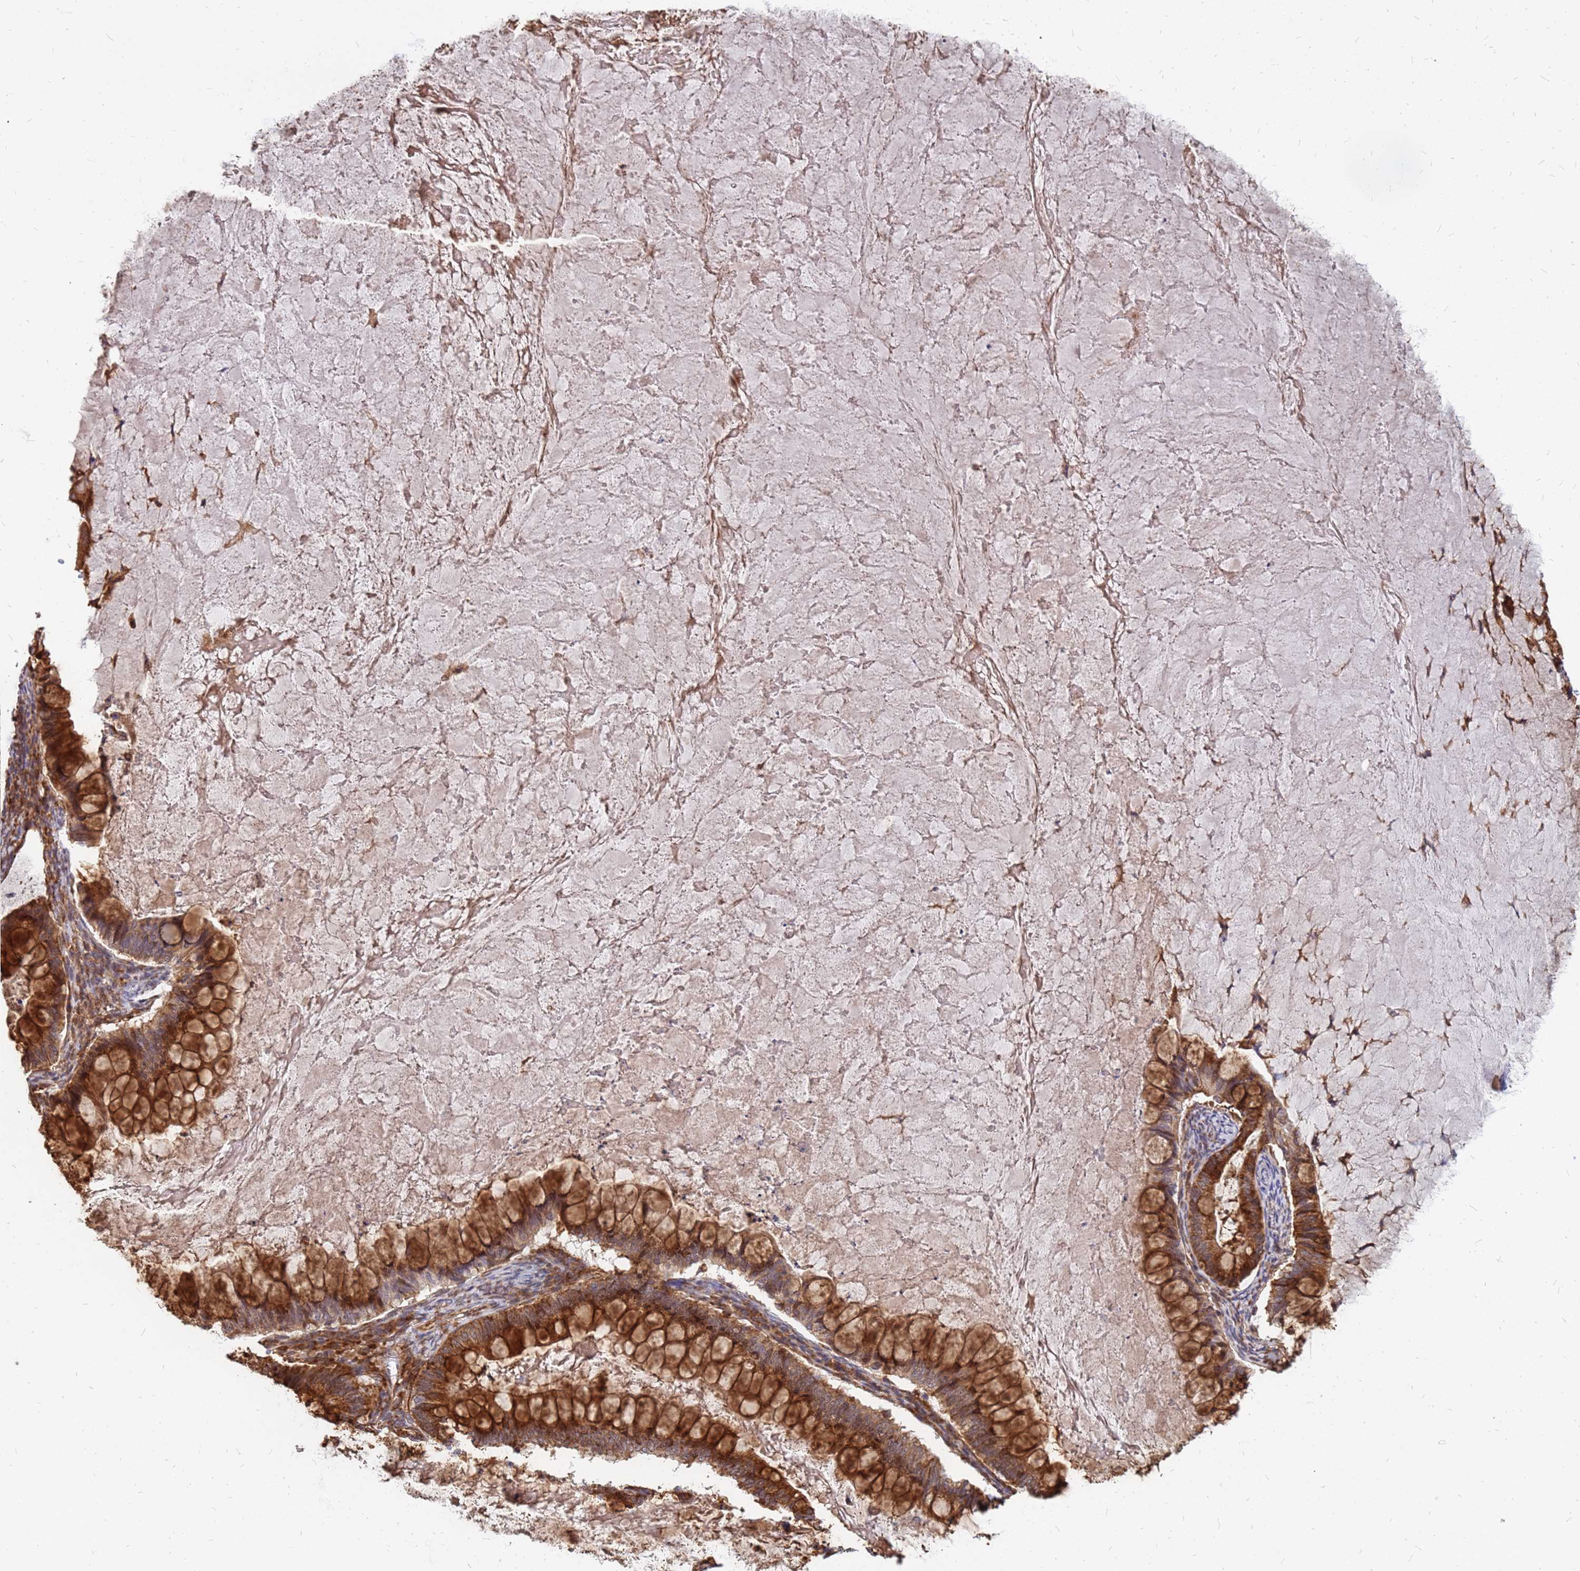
{"staining": {"intensity": "strong", "quantity": ">75%", "location": "cytoplasmic/membranous"}, "tissue": "ovarian cancer", "cell_type": "Tumor cells", "image_type": "cancer", "snomed": [{"axis": "morphology", "description": "Cystadenocarcinoma, mucinous, NOS"}, {"axis": "topography", "description": "Ovary"}], "caption": "This micrograph reveals immunohistochemistry (IHC) staining of human ovarian mucinous cystadenocarcinoma, with high strong cytoplasmic/membranous positivity in approximately >75% of tumor cells.", "gene": "RPL8", "patient": {"sex": "female", "age": 61}}